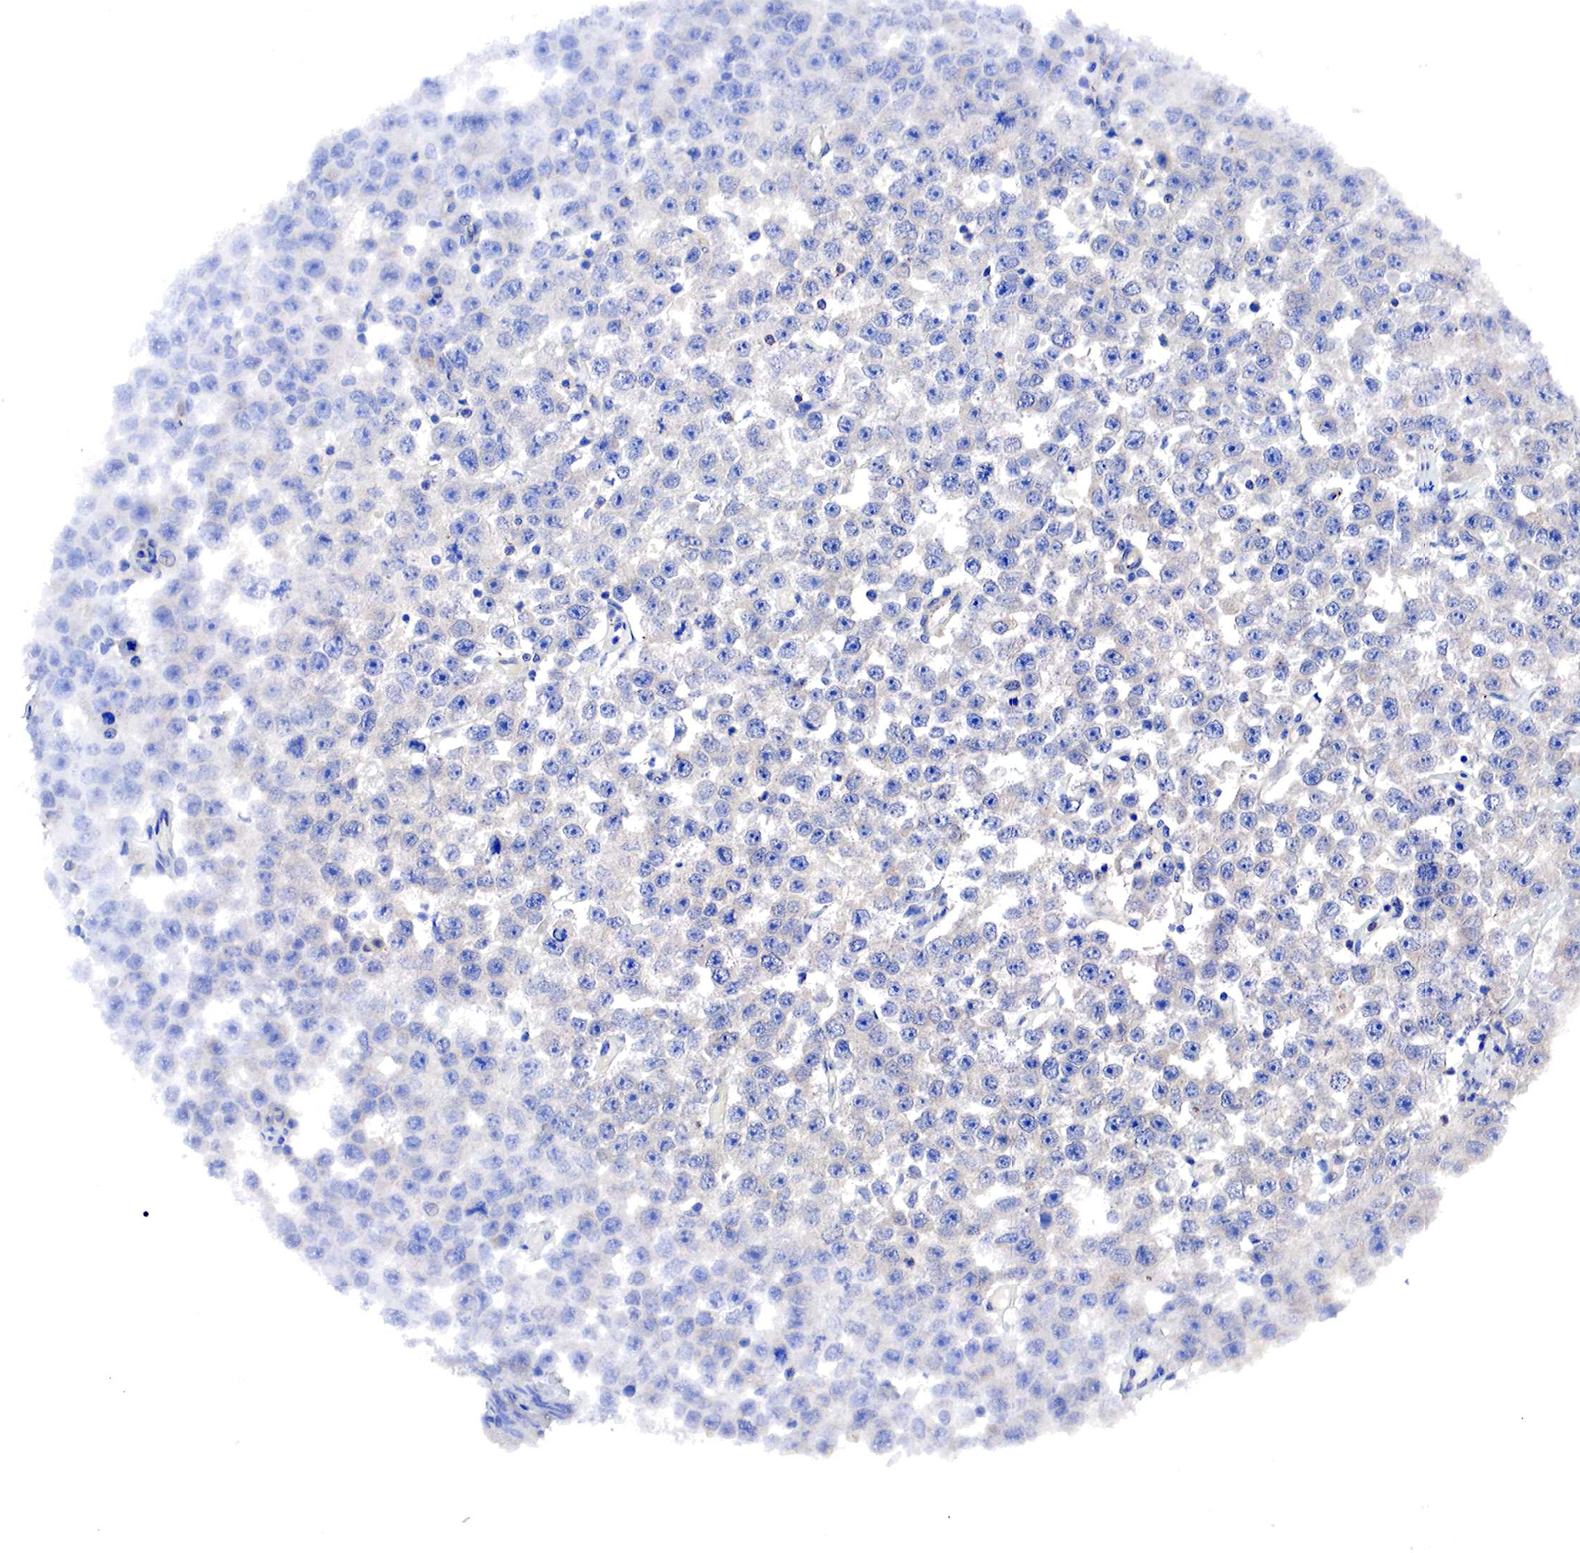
{"staining": {"intensity": "negative", "quantity": "none", "location": "none"}, "tissue": "testis cancer", "cell_type": "Tumor cells", "image_type": "cancer", "snomed": [{"axis": "morphology", "description": "Seminoma, NOS"}, {"axis": "topography", "description": "Testis"}], "caption": "Image shows no protein staining in tumor cells of testis cancer (seminoma) tissue.", "gene": "PABIR2", "patient": {"sex": "male", "age": 52}}